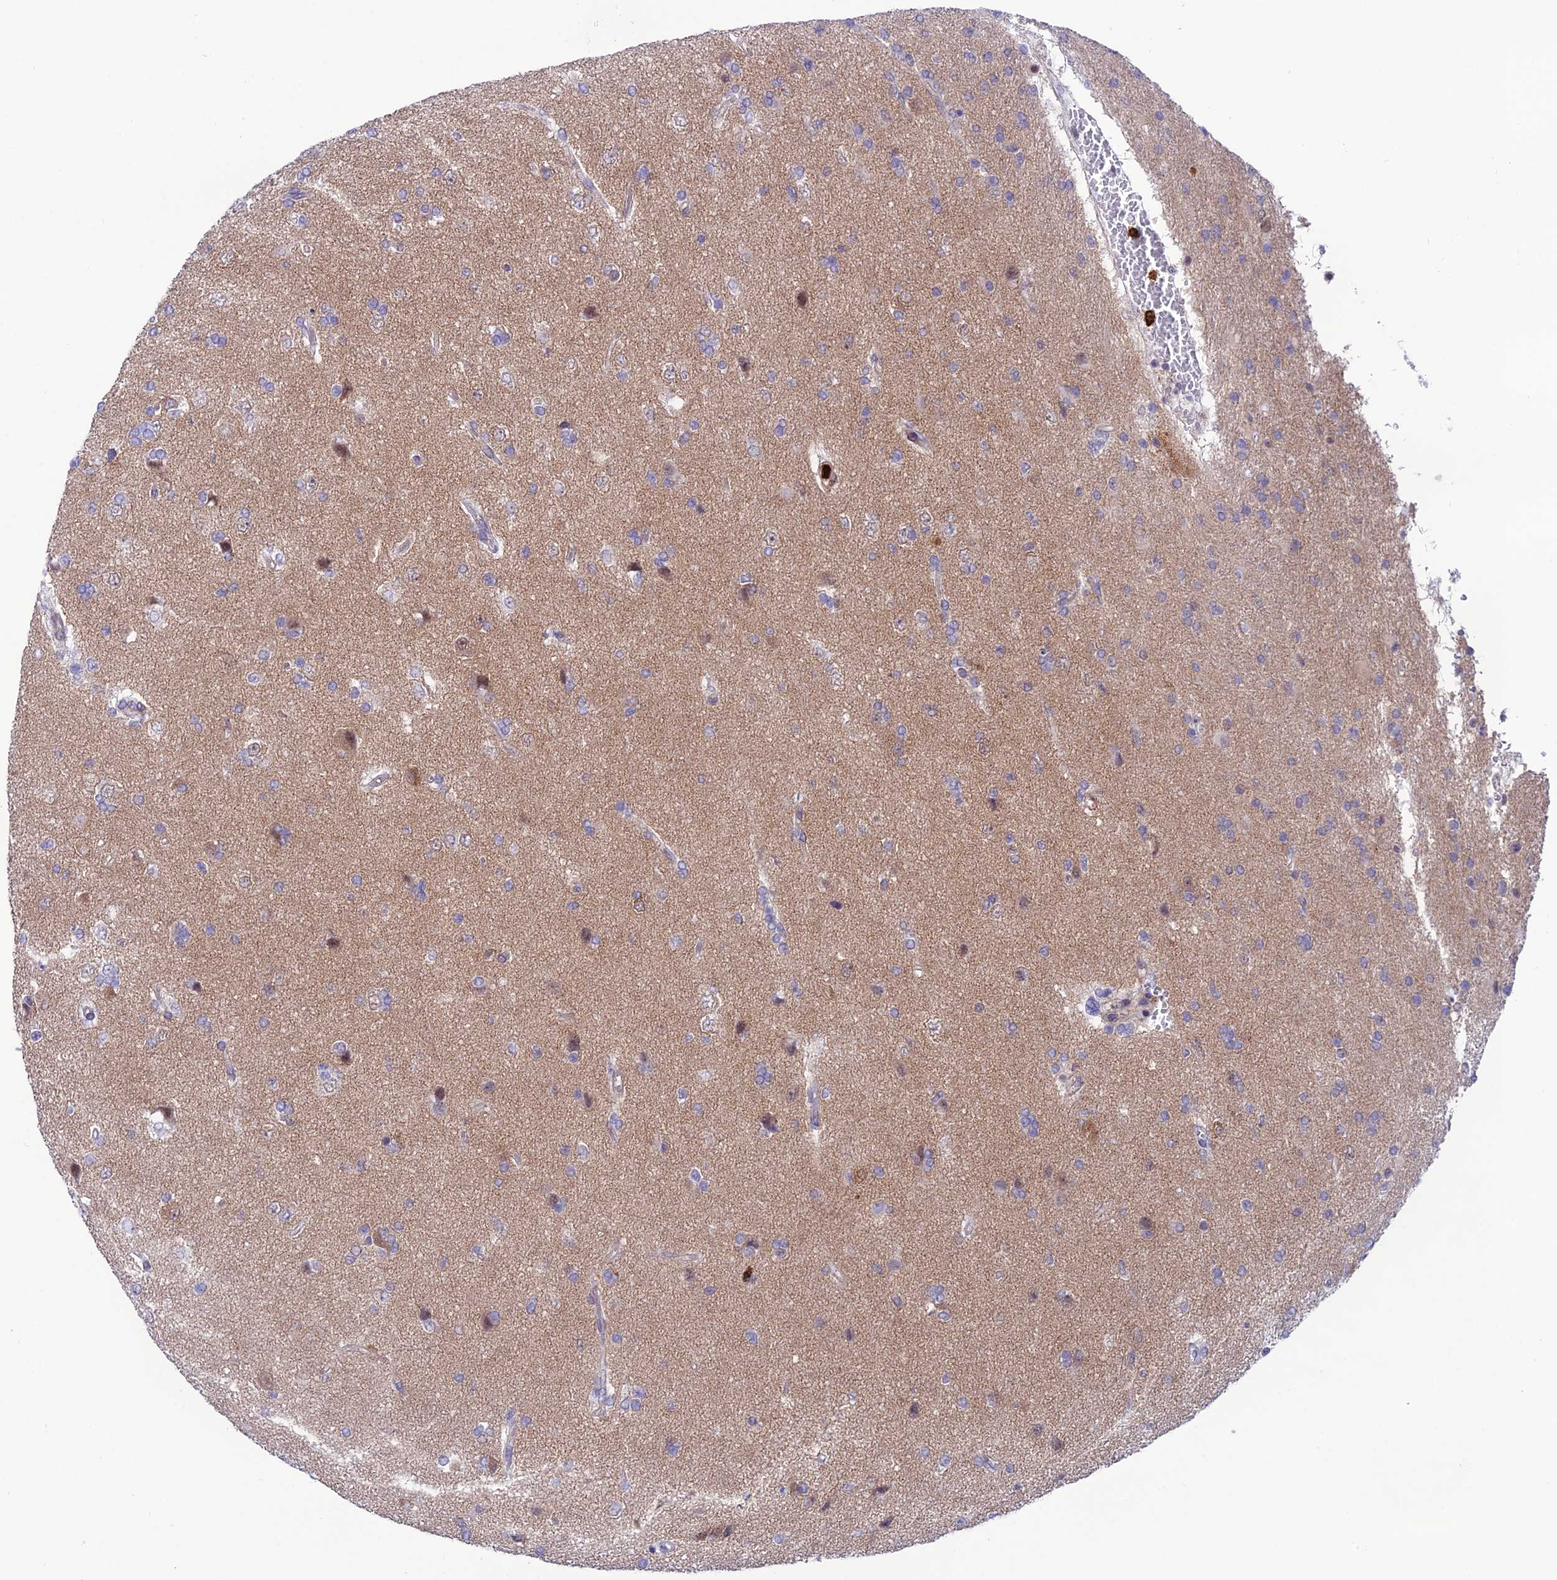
{"staining": {"intensity": "negative", "quantity": "none", "location": "none"}, "tissue": "glioma", "cell_type": "Tumor cells", "image_type": "cancer", "snomed": [{"axis": "morphology", "description": "Glioma, malignant, High grade"}, {"axis": "topography", "description": "Brain"}], "caption": "Photomicrograph shows no significant protein positivity in tumor cells of malignant glioma (high-grade).", "gene": "COL6A6", "patient": {"sex": "male", "age": 56}}